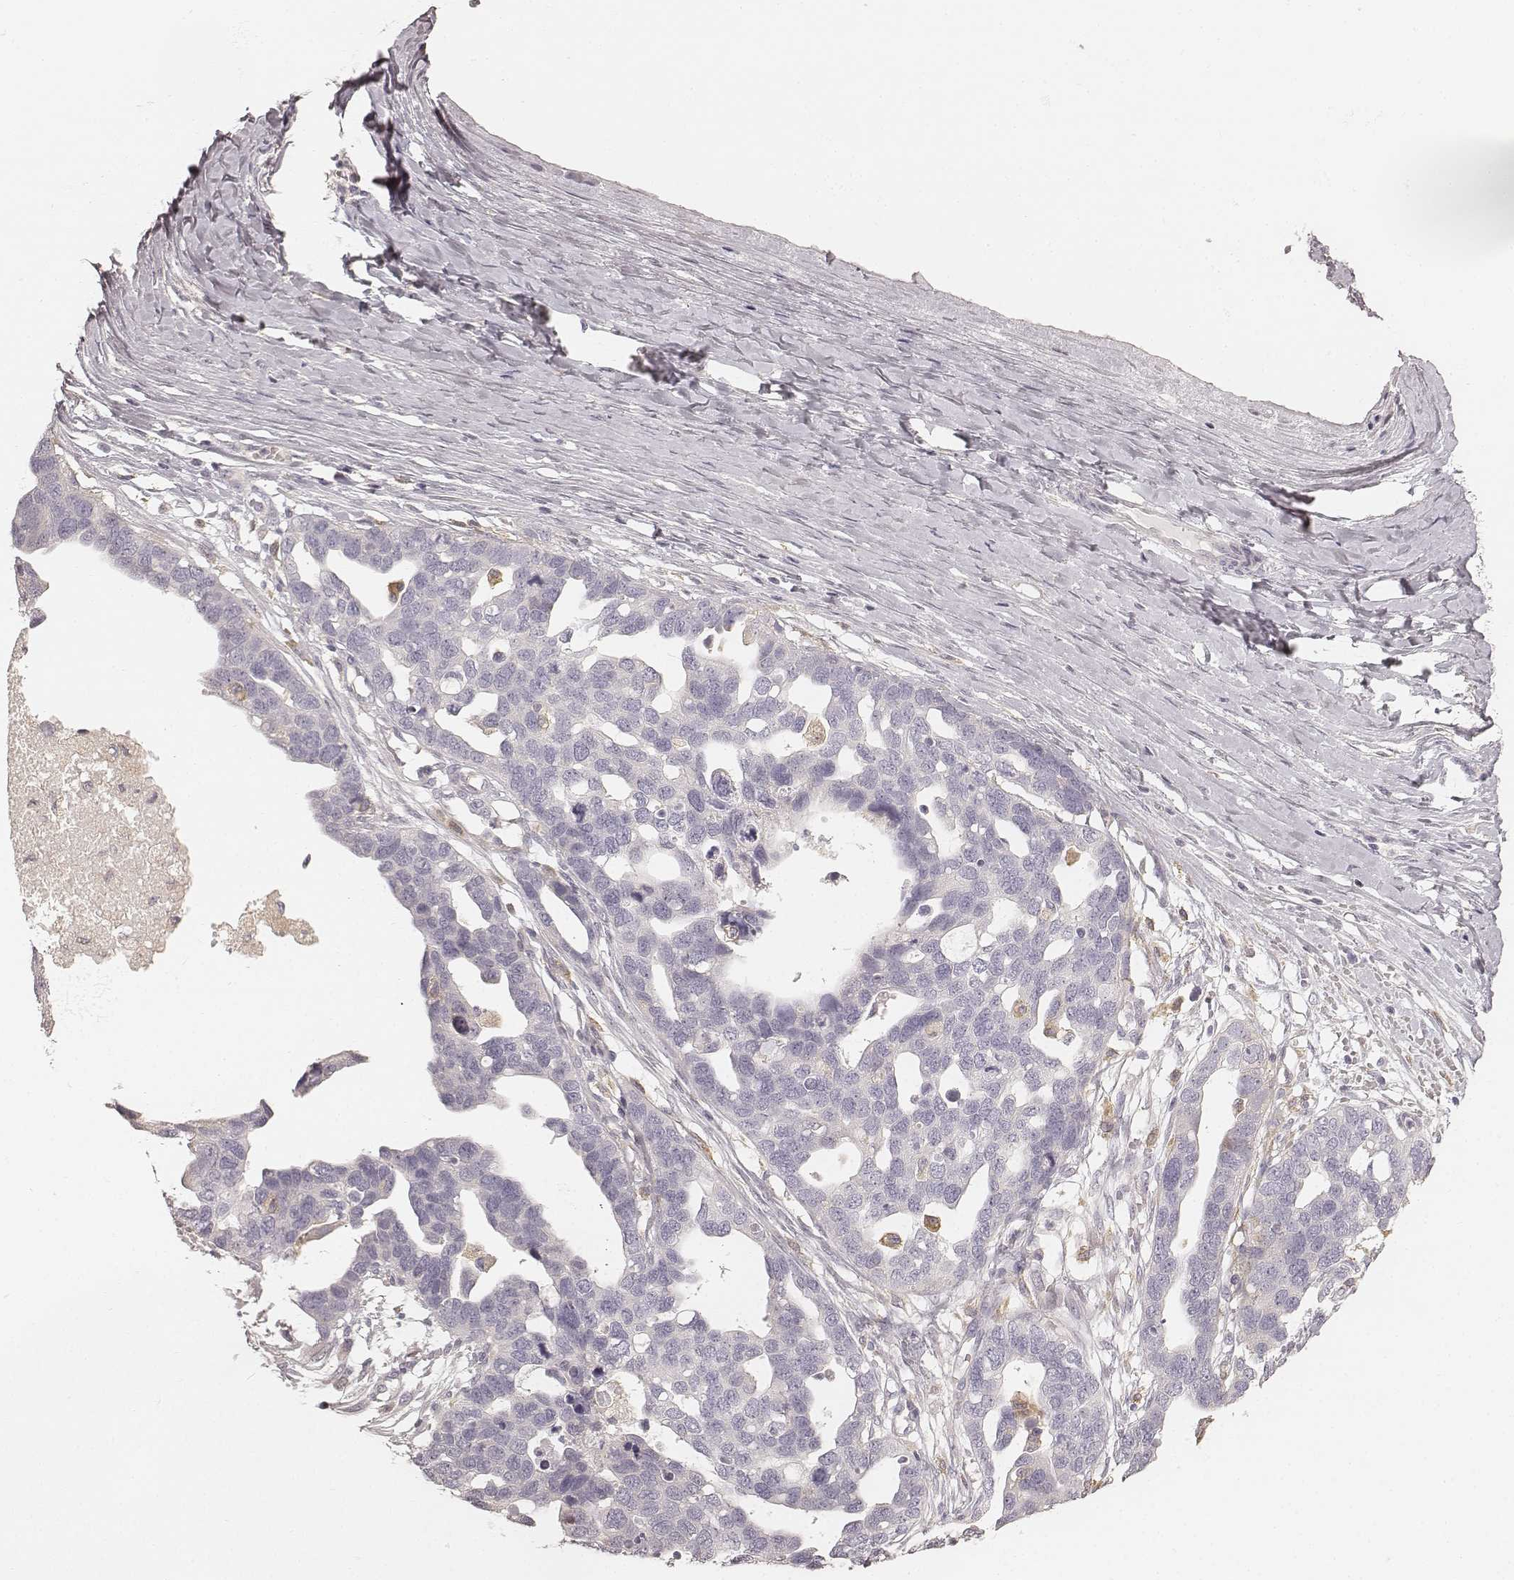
{"staining": {"intensity": "negative", "quantity": "none", "location": "none"}, "tissue": "ovarian cancer", "cell_type": "Tumor cells", "image_type": "cancer", "snomed": [{"axis": "morphology", "description": "Cystadenocarcinoma, serous, NOS"}, {"axis": "topography", "description": "Ovary"}], "caption": "Protein analysis of serous cystadenocarcinoma (ovarian) shows no significant expression in tumor cells. (DAB (3,3'-diaminobenzidine) immunohistochemistry visualized using brightfield microscopy, high magnification).", "gene": "FMNL2", "patient": {"sex": "female", "age": 54}}